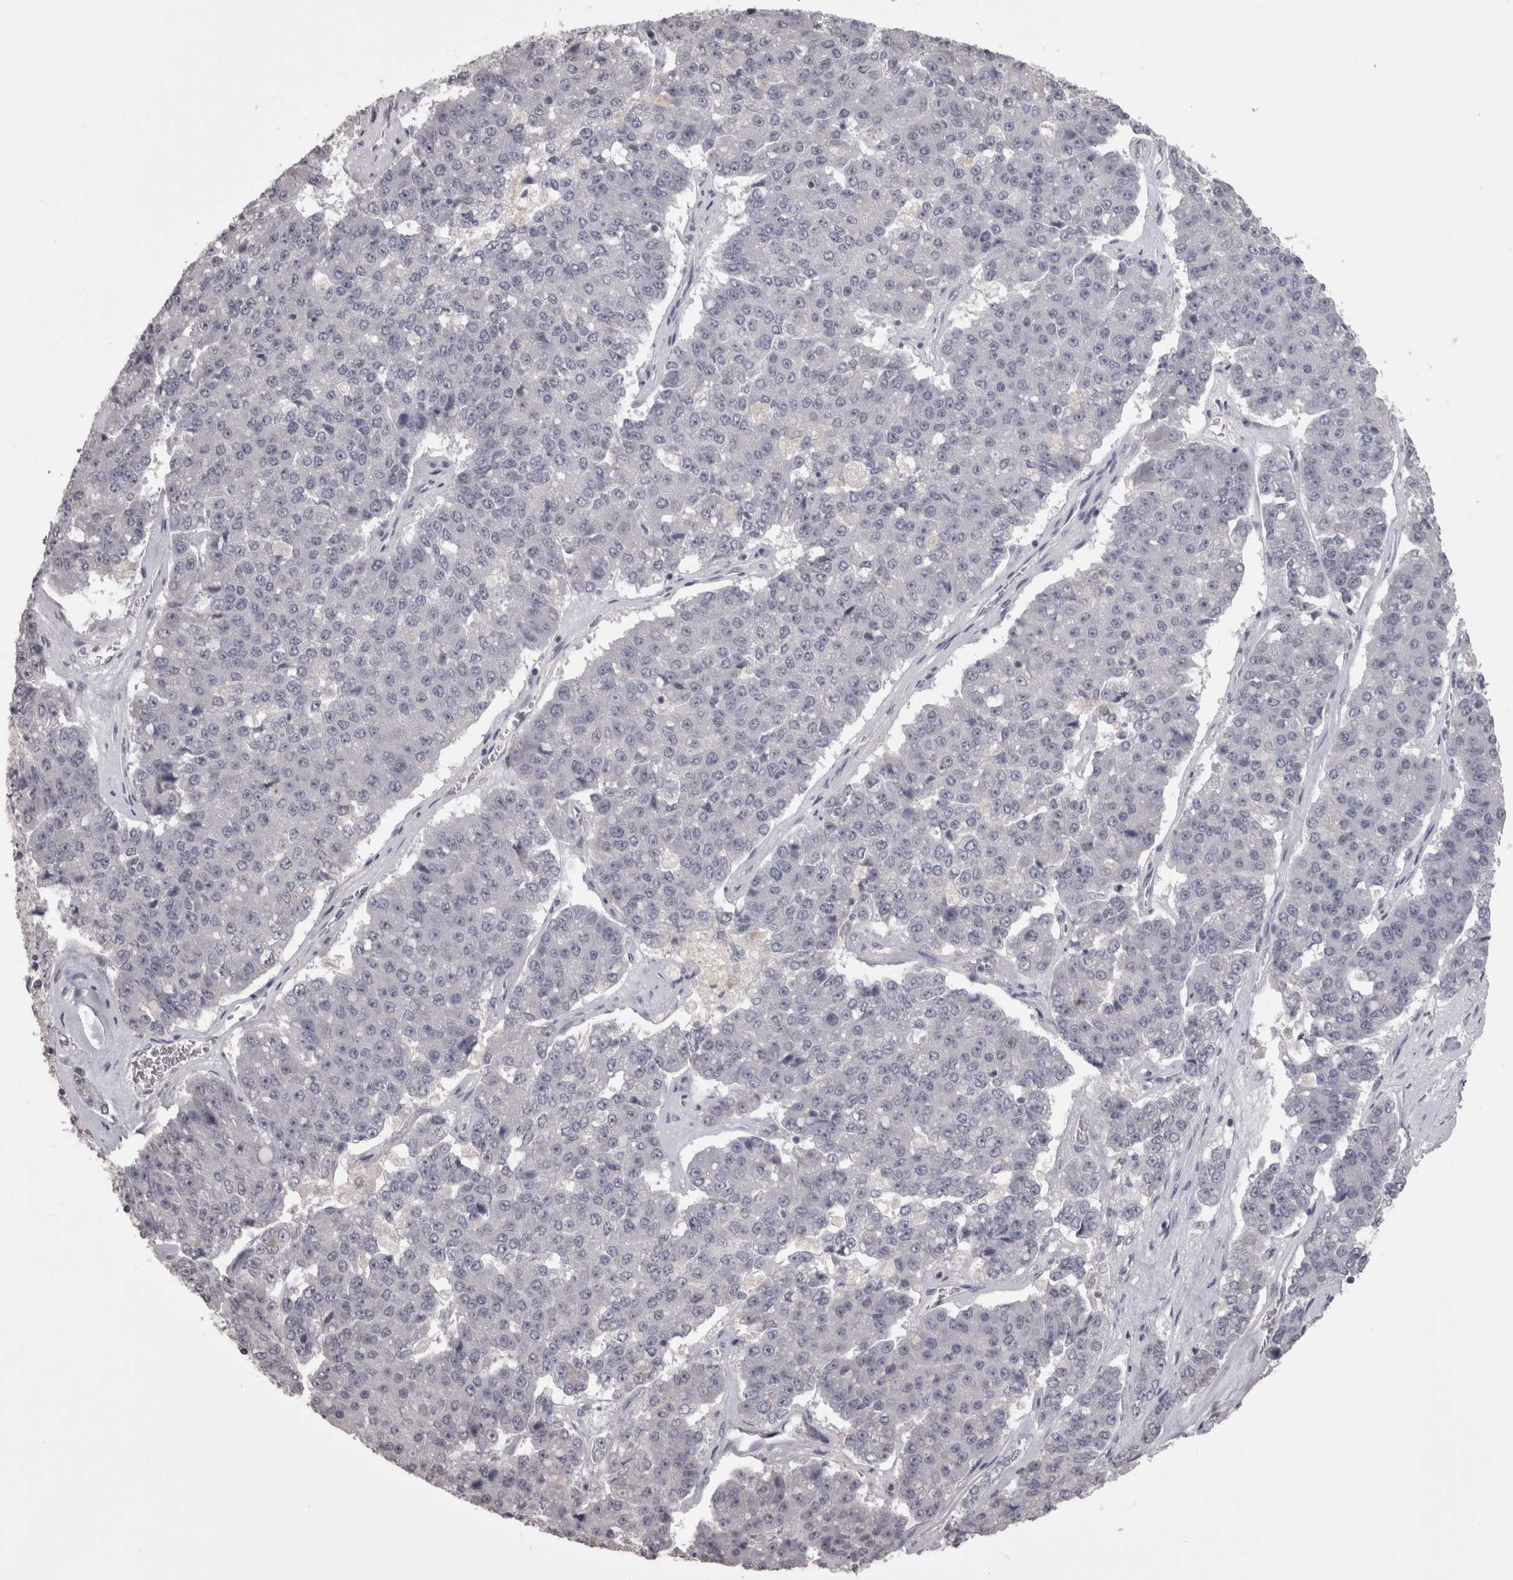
{"staining": {"intensity": "negative", "quantity": "none", "location": "none"}, "tissue": "pancreatic cancer", "cell_type": "Tumor cells", "image_type": "cancer", "snomed": [{"axis": "morphology", "description": "Adenocarcinoma, NOS"}, {"axis": "topography", "description": "Pancreas"}], "caption": "This is a histopathology image of immunohistochemistry (IHC) staining of pancreatic cancer, which shows no positivity in tumor cells. The staining was performed using DAB (3,3'-diaminobenzidine) to visualize the protein expression in brown, while the nuclei were stained in blue with hematoxylin (Magnification: 20x).", "gene": "LAX1", "patient": {"sex": "male", "age": 50}}